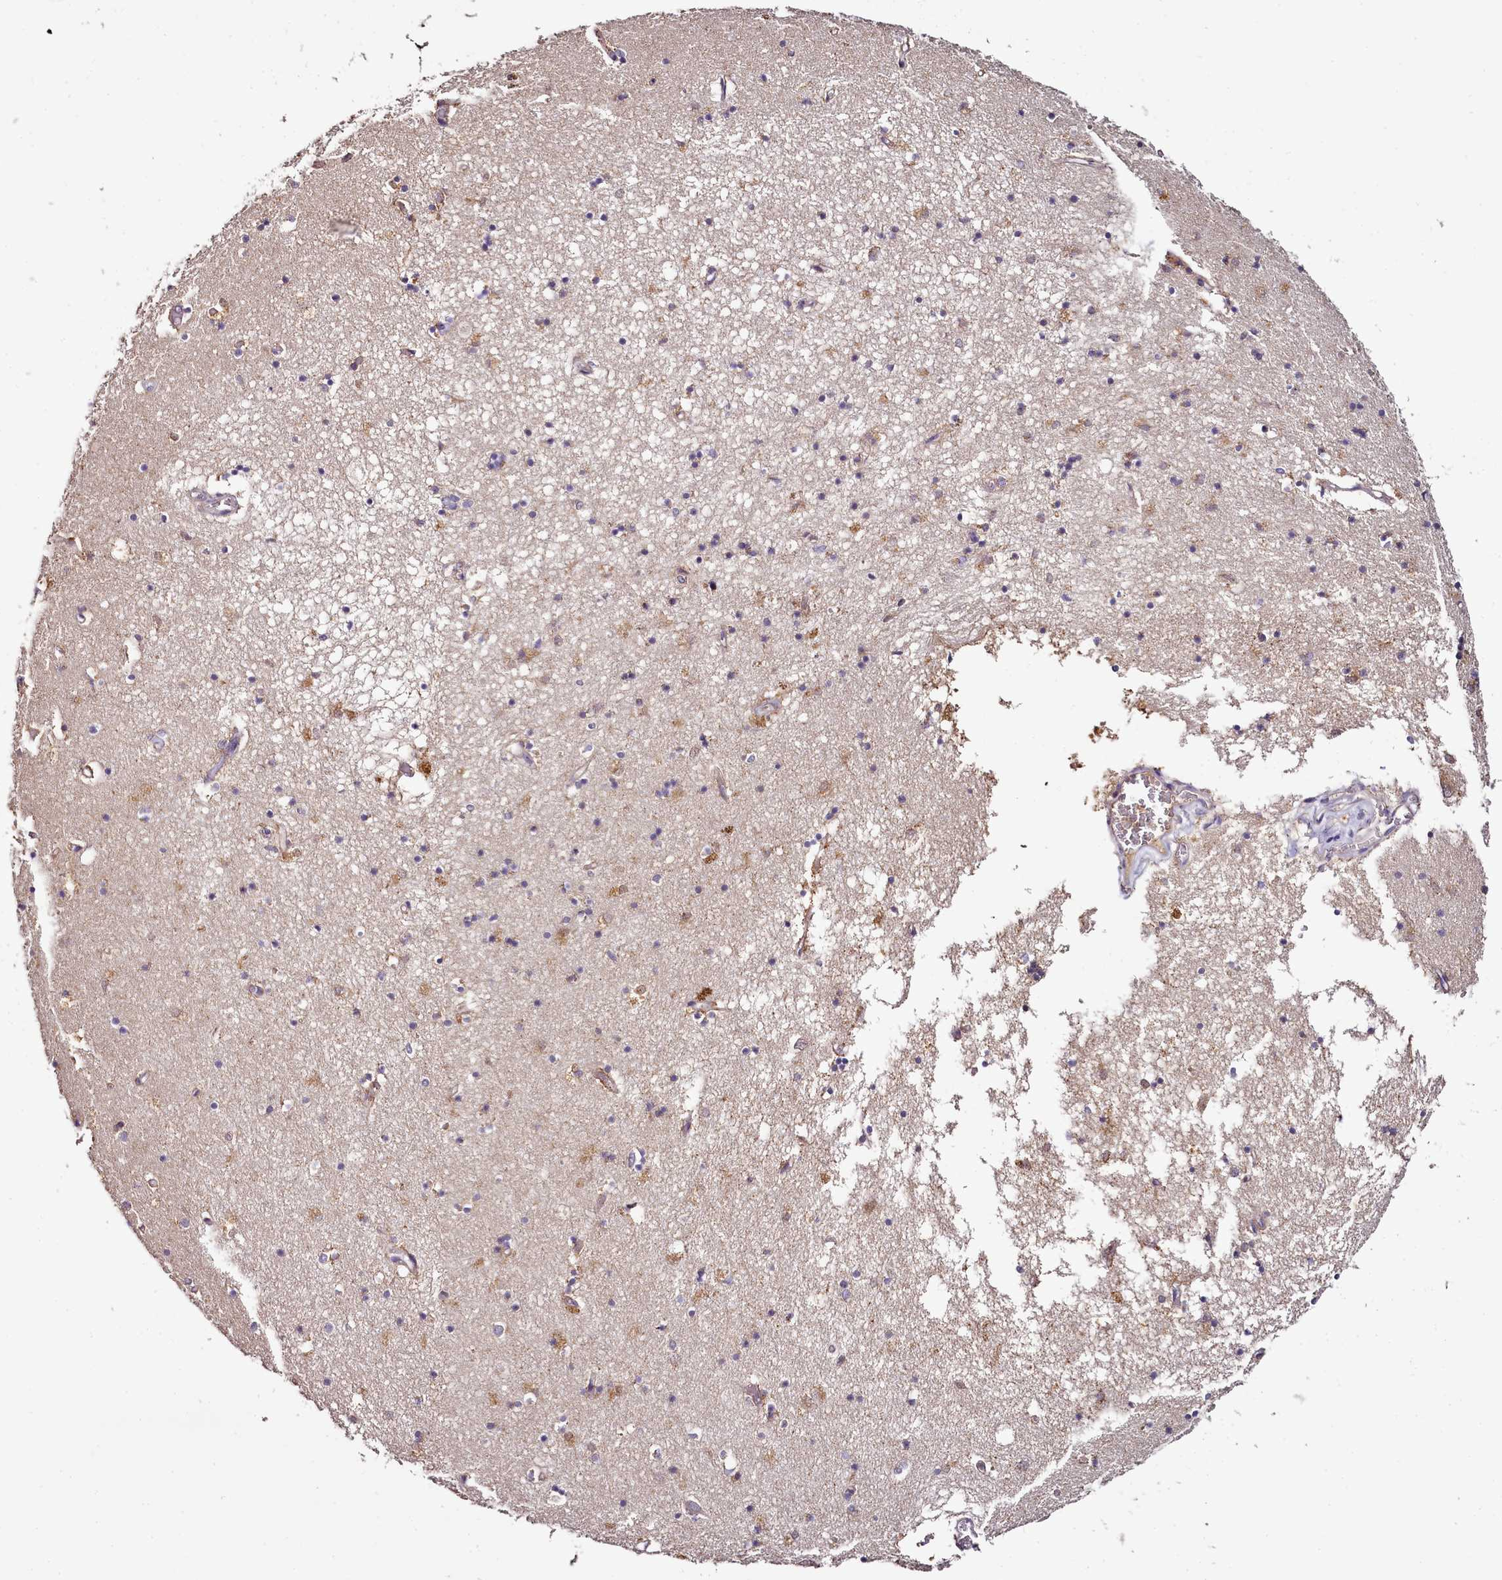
{"staining": {"intensity": "moderate", "quantity": "<25%", "location": "cytoplasmic/membranous"}, "tissue": "hippocampus", "cell_type": "Glial cells", "image_type": "normal", "snomed": [{"axis": "morphology", "description": "Normal tissue, NOS"}, {"axis": "topography", "description": "Hippocampus"}], "caption": "A low amount of moderate cytoplasmic/membranous staining is appreciated in approximately <25% of glial cells in benign hippocampus.", "gene": "ACSS1", "patient": {"sex": "male", "age": 70}}